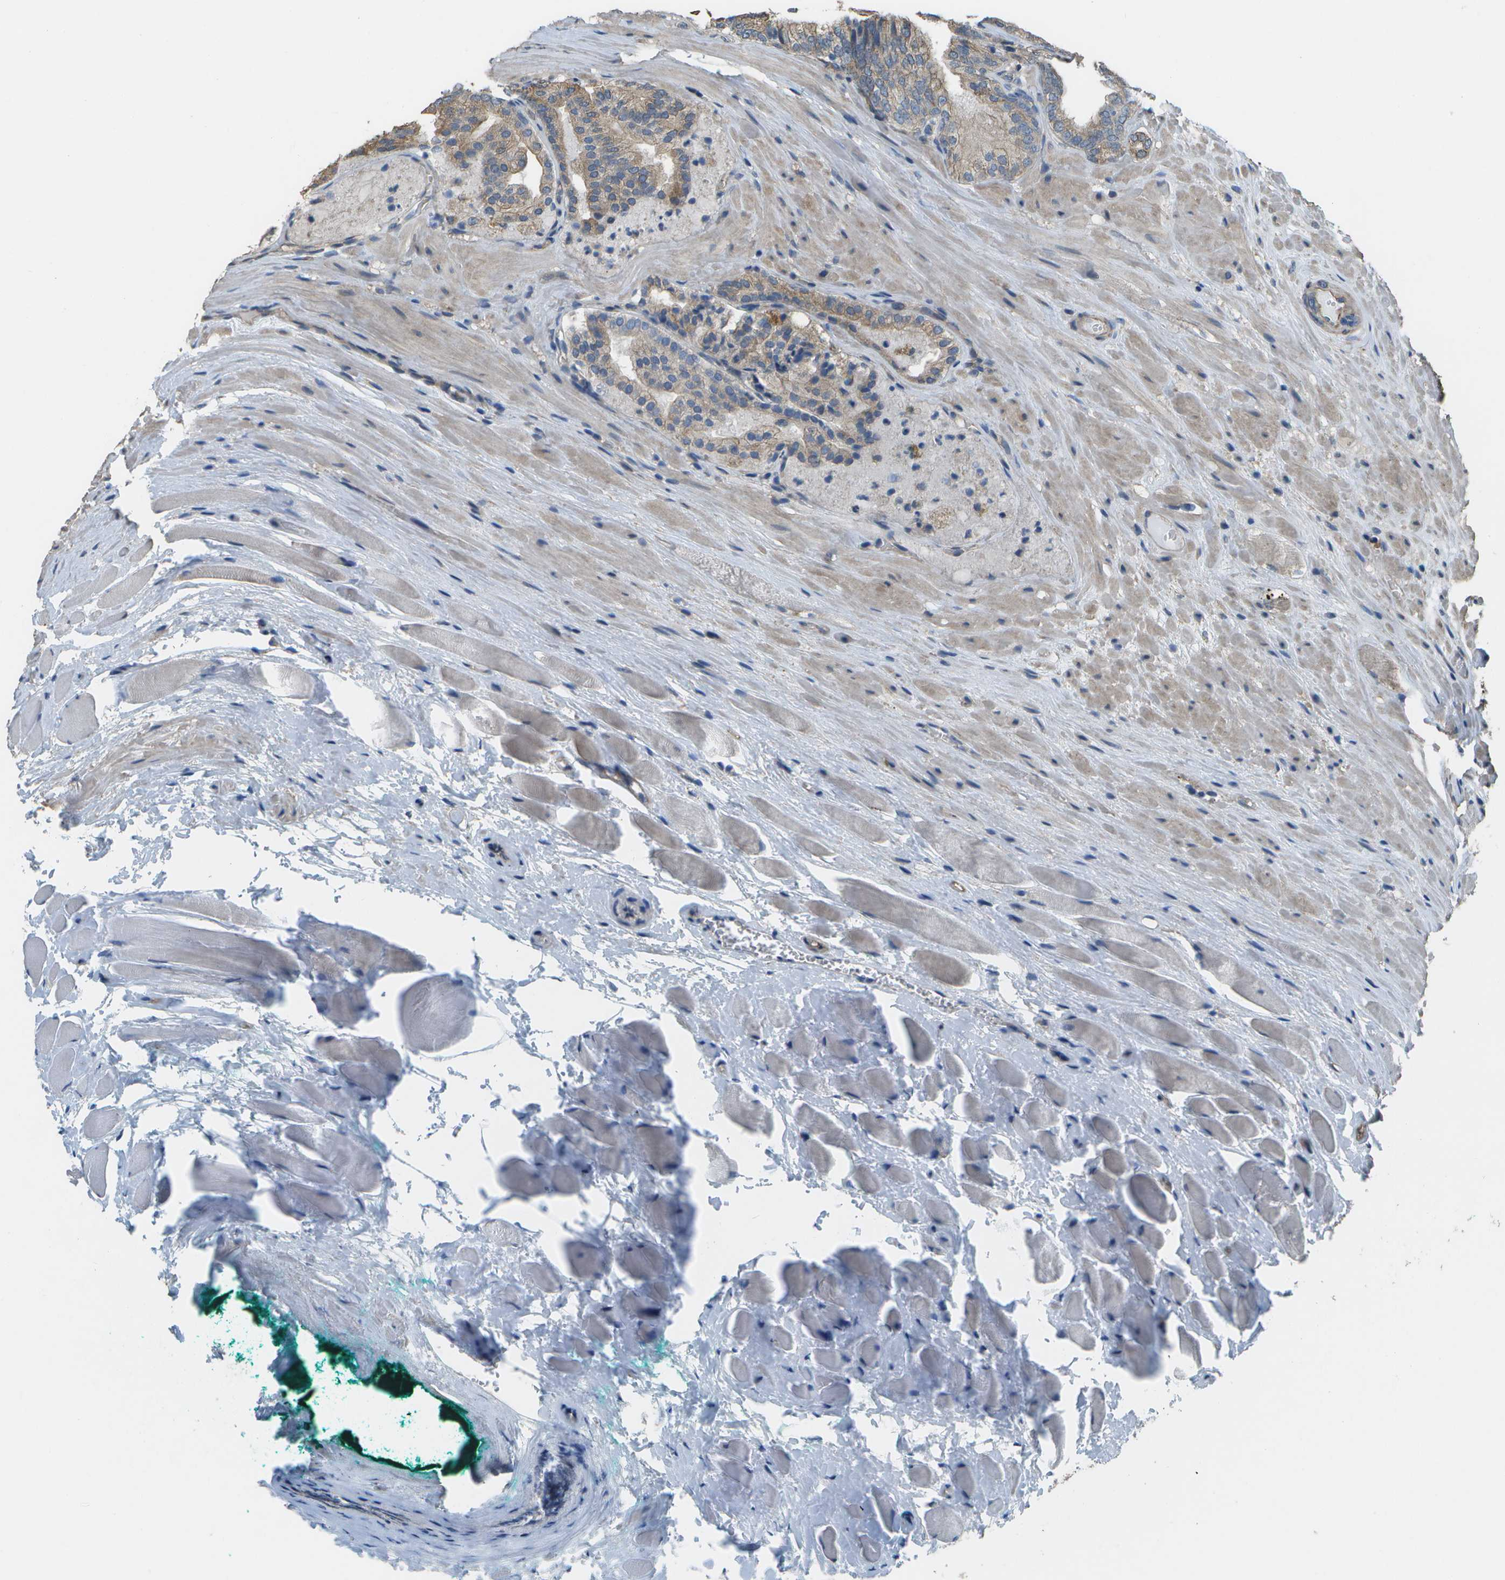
{"staining": {"intensity": "weak", "quantity": "<25%", "location": "cytoplasmic/membranous"}, "tissue": "prostate cancer", "cell_type": "Tumor cells", "image_type": "cancer", "snomed": [{"axis": "morphology", "description": "Adenocarcinoma, High grade"}, {"axis": "topography", "description": "Prostate"}], "caption": "A photomicrograph of high-grade adenocarcinoma (prostate) stained for a protein exhibits no brown staining in tumor cells.", "gene": "CLNS1A", "patient": {"sex": "male", "age": 59}}